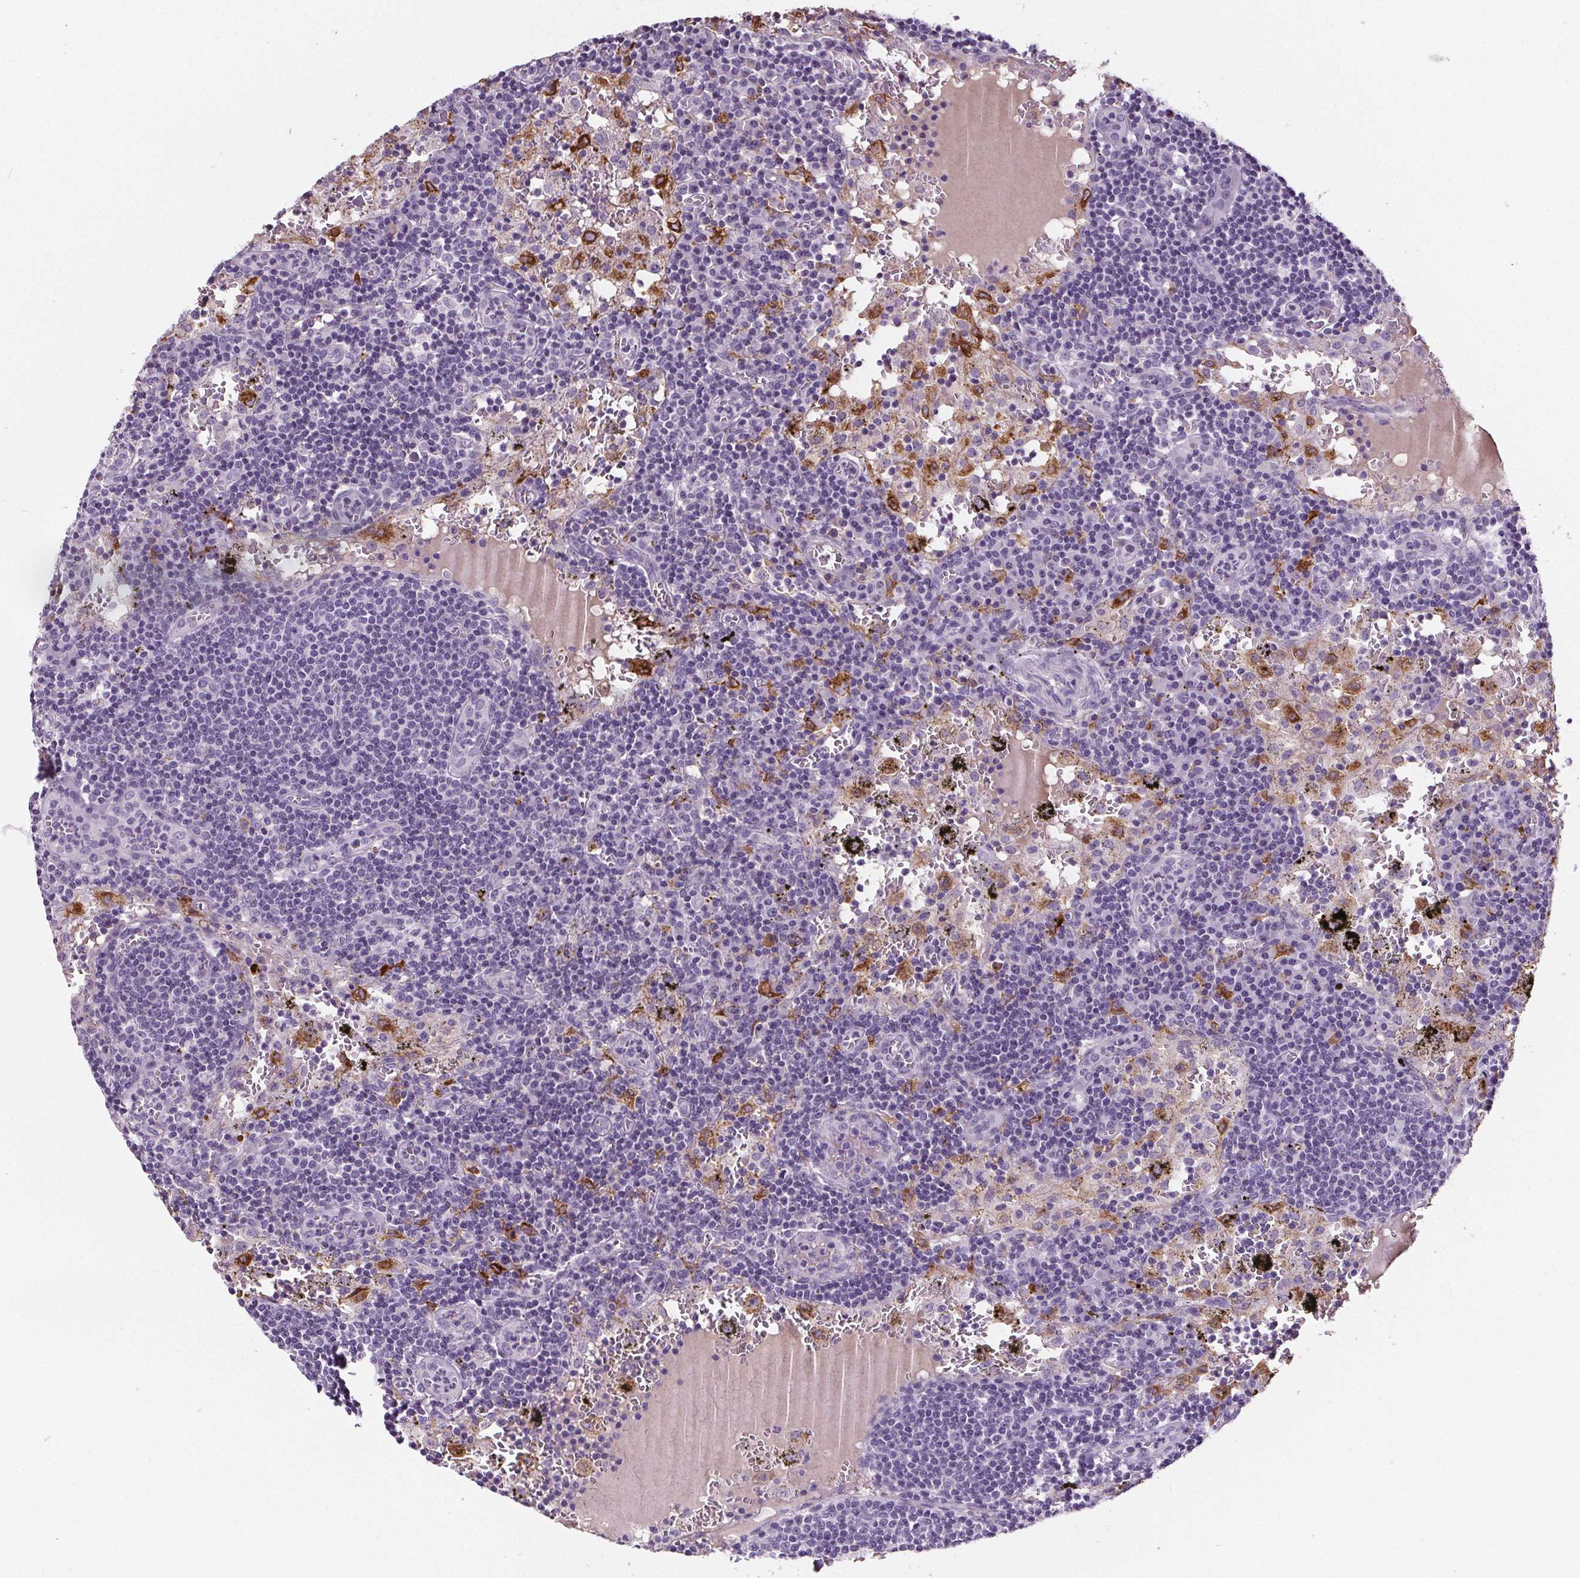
{"staining": {"intensity": "weak", "quantity": "<25%", "location": "cytoplasmic/membranous"}, "tissue": "lymph node", "cell_type": "Germinal center cells", "image_type": "normal", "snomed": [{"axis": "morphology", "description": "Normal tissue, NOS"}, {"axis": "topography", "description": "Lymph node"}], "caption": "Germinal center cells show no significant positivity in benign lymph node. The staining is performed using DAB (3,3'-diaminobenzidine) brown chromogen with nuclei counter-stained in using hematoxylin.", "gene": "CD5L", "patient": {"sex": "male", "age": 62}}